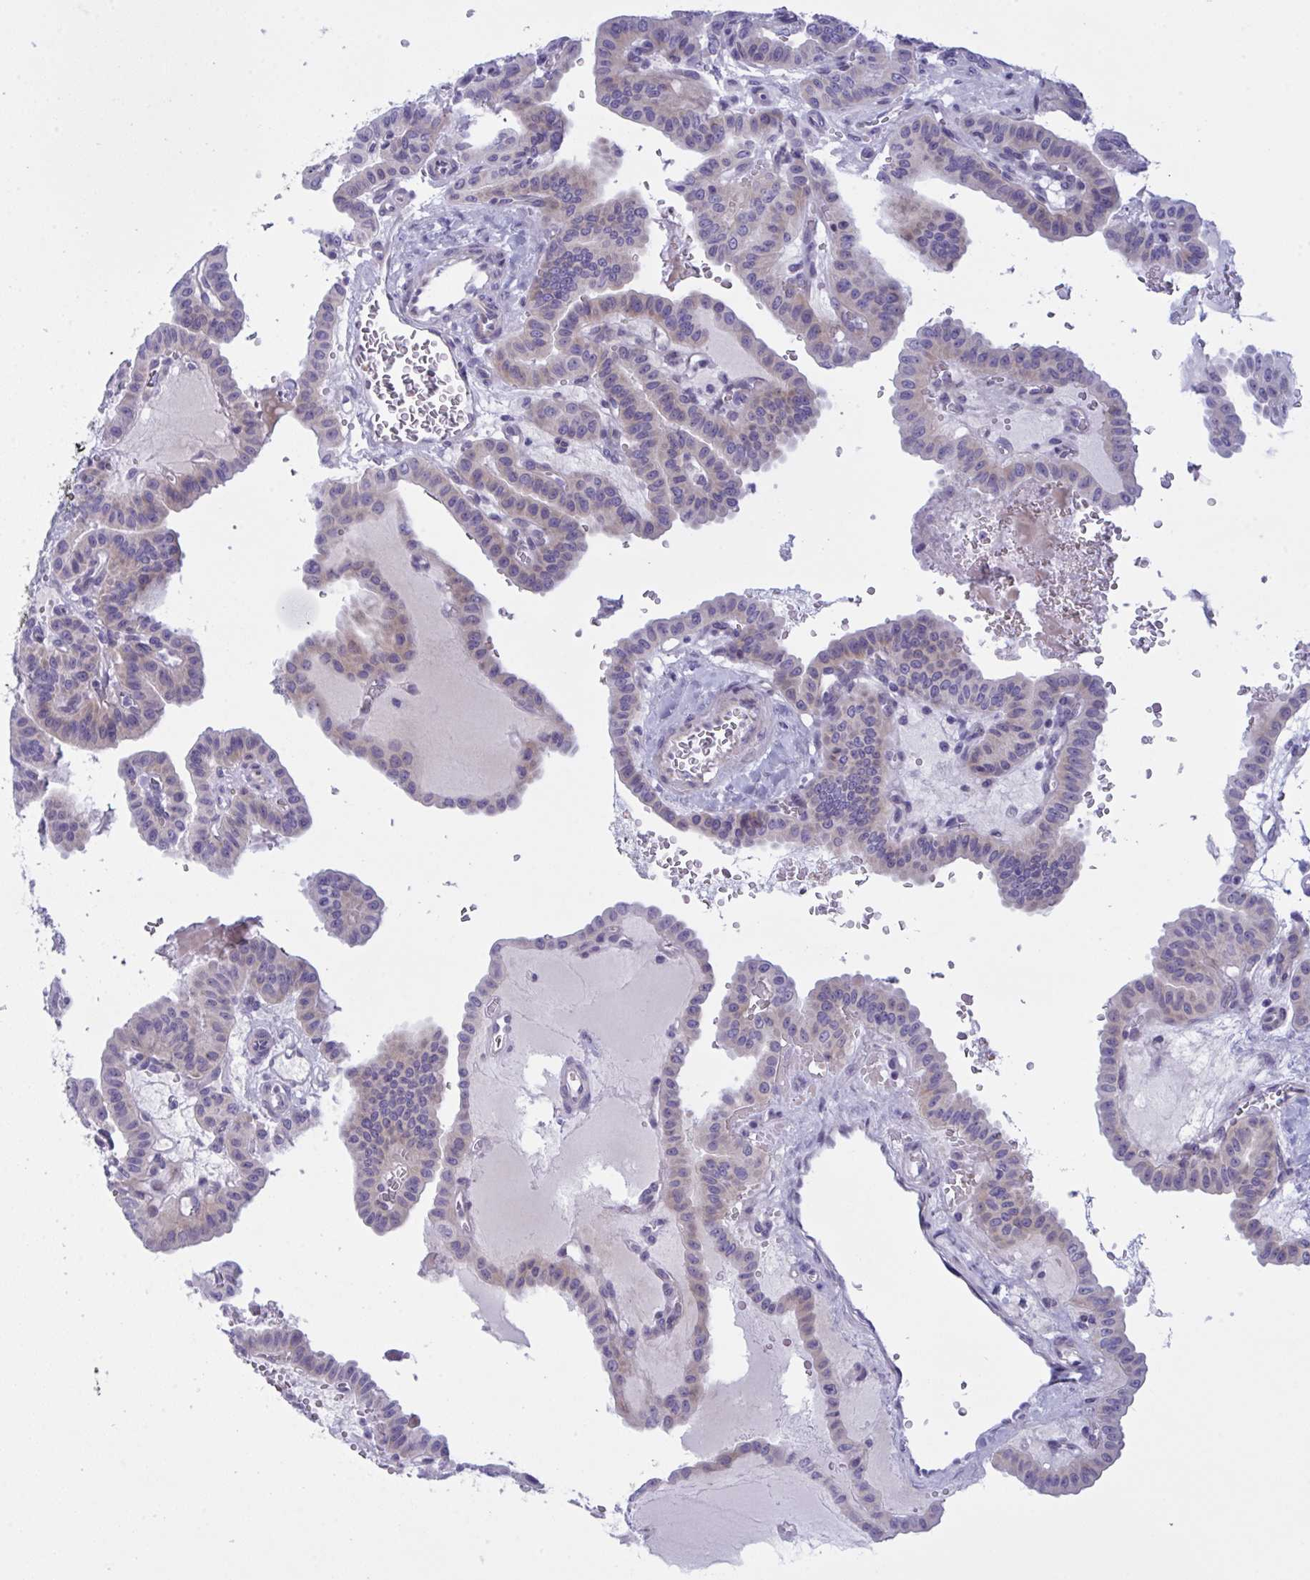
{"staining": {"intensity": "weak", "quantity": "<25%", "location": "cytoplasmic/membranous"}, "tissue": "thyroid cancer", "cell_type": "Tumor cells", "image_type": "cancer", "snomed": [{"axis": "morphology", "description": "Papillary adenocarcinoma, NOS"}, {"axis": "topography", "description": "Thyroid gland"}], "caption": "Micrograph shows no significant protein positivity in tumor cells of thyroid cancer.", "gene": "ZNF684", "patient": {"sex": "male", "age": 87}}